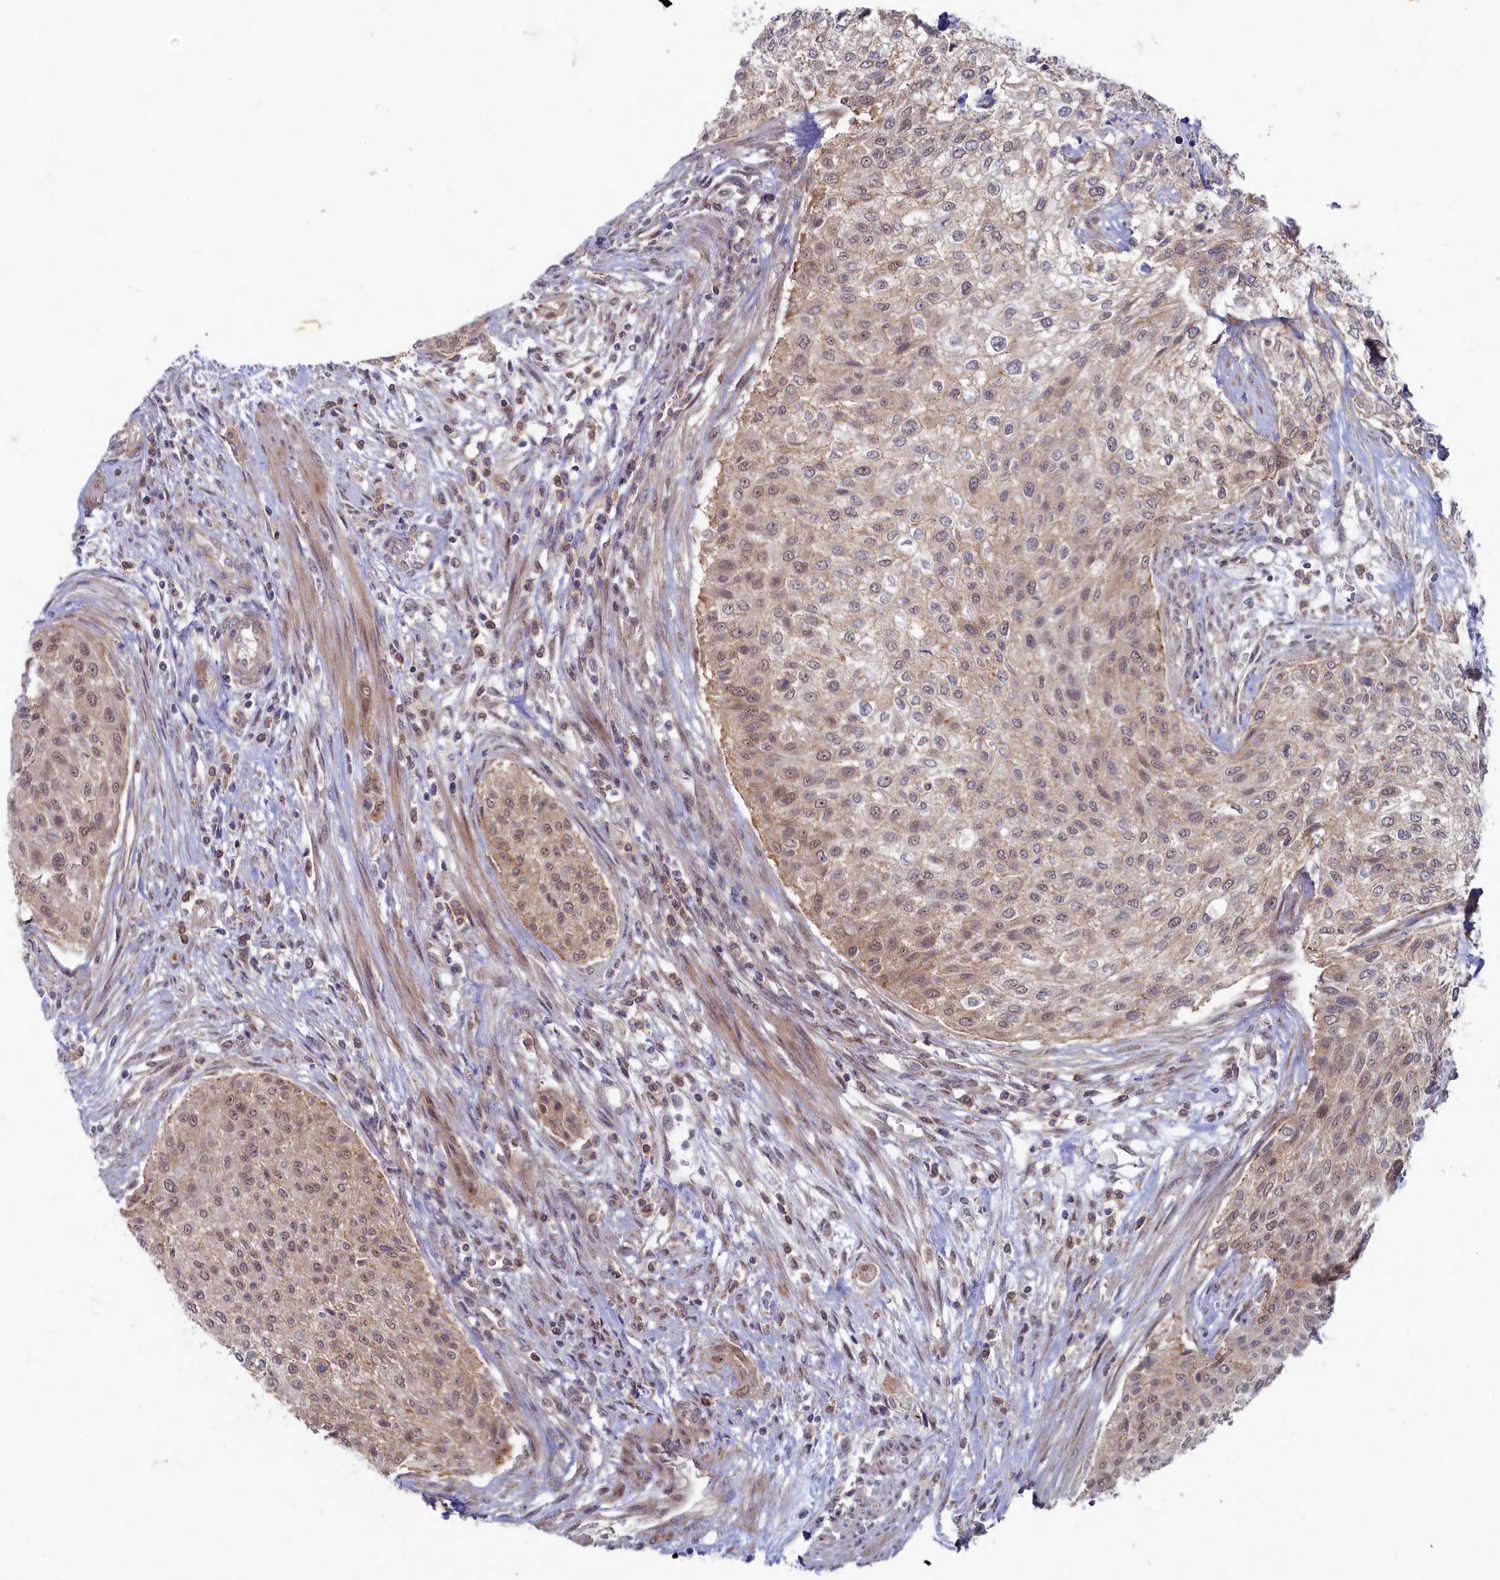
{"staining": {"intensity": "weak", "quantity": "25%-75%", "location": "cytoplasmic/membranous,nuclear"}, "tissue": "urothelial cancer", "cell_type": "Tumor cells", "image_type": "cancer", "snomed": [{"axis": "morphology", "description": "Normal tissue, NOS"}, {"axis": "morphology", "description": "Urothelial carcinoma, NOS"}, {"axis": "topography", "description": "Urinary bladder"}, {"axis": "topography", "description": "Peripheral nerve tissue"}], "caption": "Immunohistochemistry of urothelial cancer reveals low levels of weak cytoplasmic/membranous and nuclear positivity in about 25%-75% of tumor cells. The protein is shown in brown color, while the nuclei are stained blue.", "gene": "WDR59", "patient": {"sex": "male", "age": 35}}